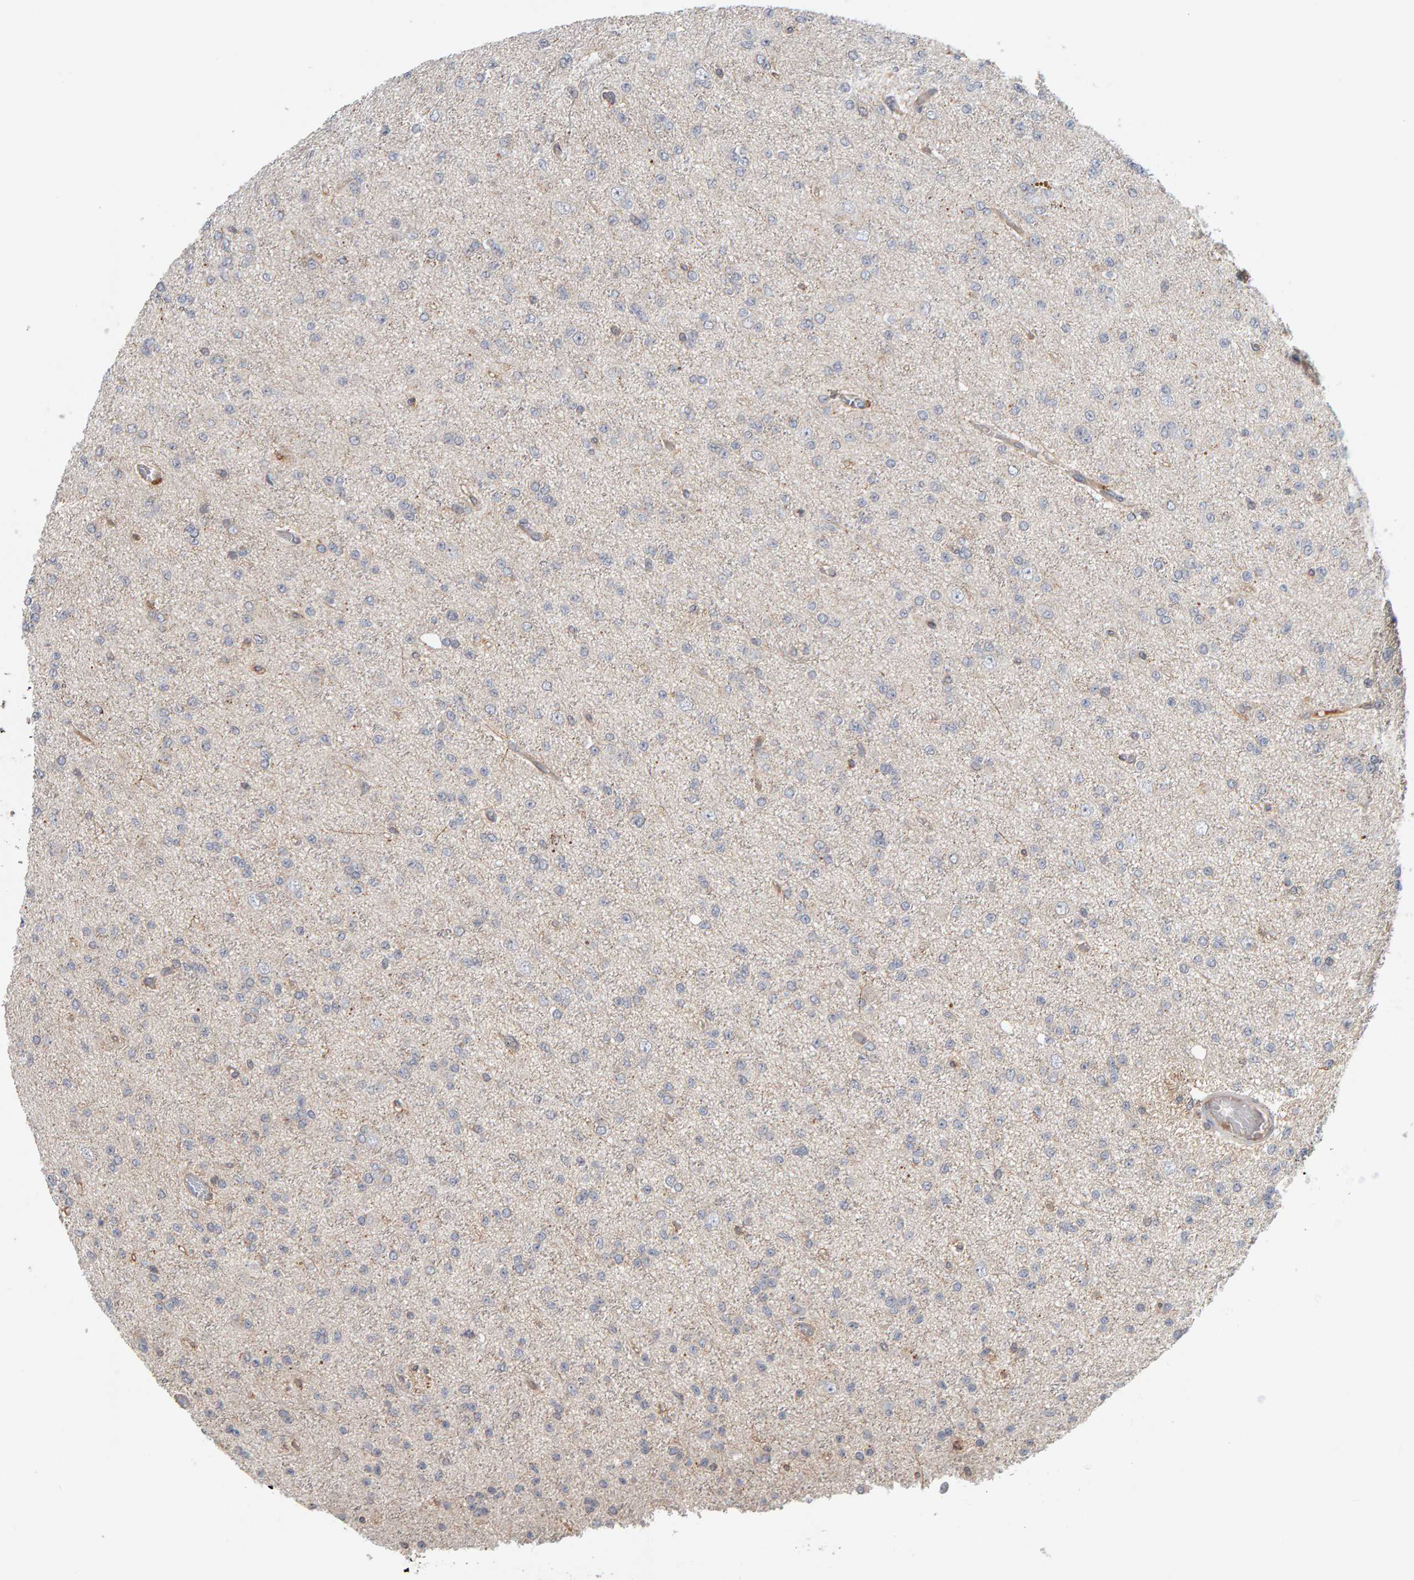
{"staining": {"intensity": "negative", "quantity": "none", "location": "none"}, "tissue": "glioma", "cell_type": "Tumor cells", "image_type": "cancer", "snomed": [{"axis": "morphology", "description": "Glioma, malignant, Low grade"}, {"axis": "topography", "description": "Brain"}], "caption": "Tumor cells are negative for protein expression in human glioma. (Immunohistochemistry, brightfield microscopy, high magnification).", "gene": "C9orf72", "patient": {"sex": "female", "age": 22}}